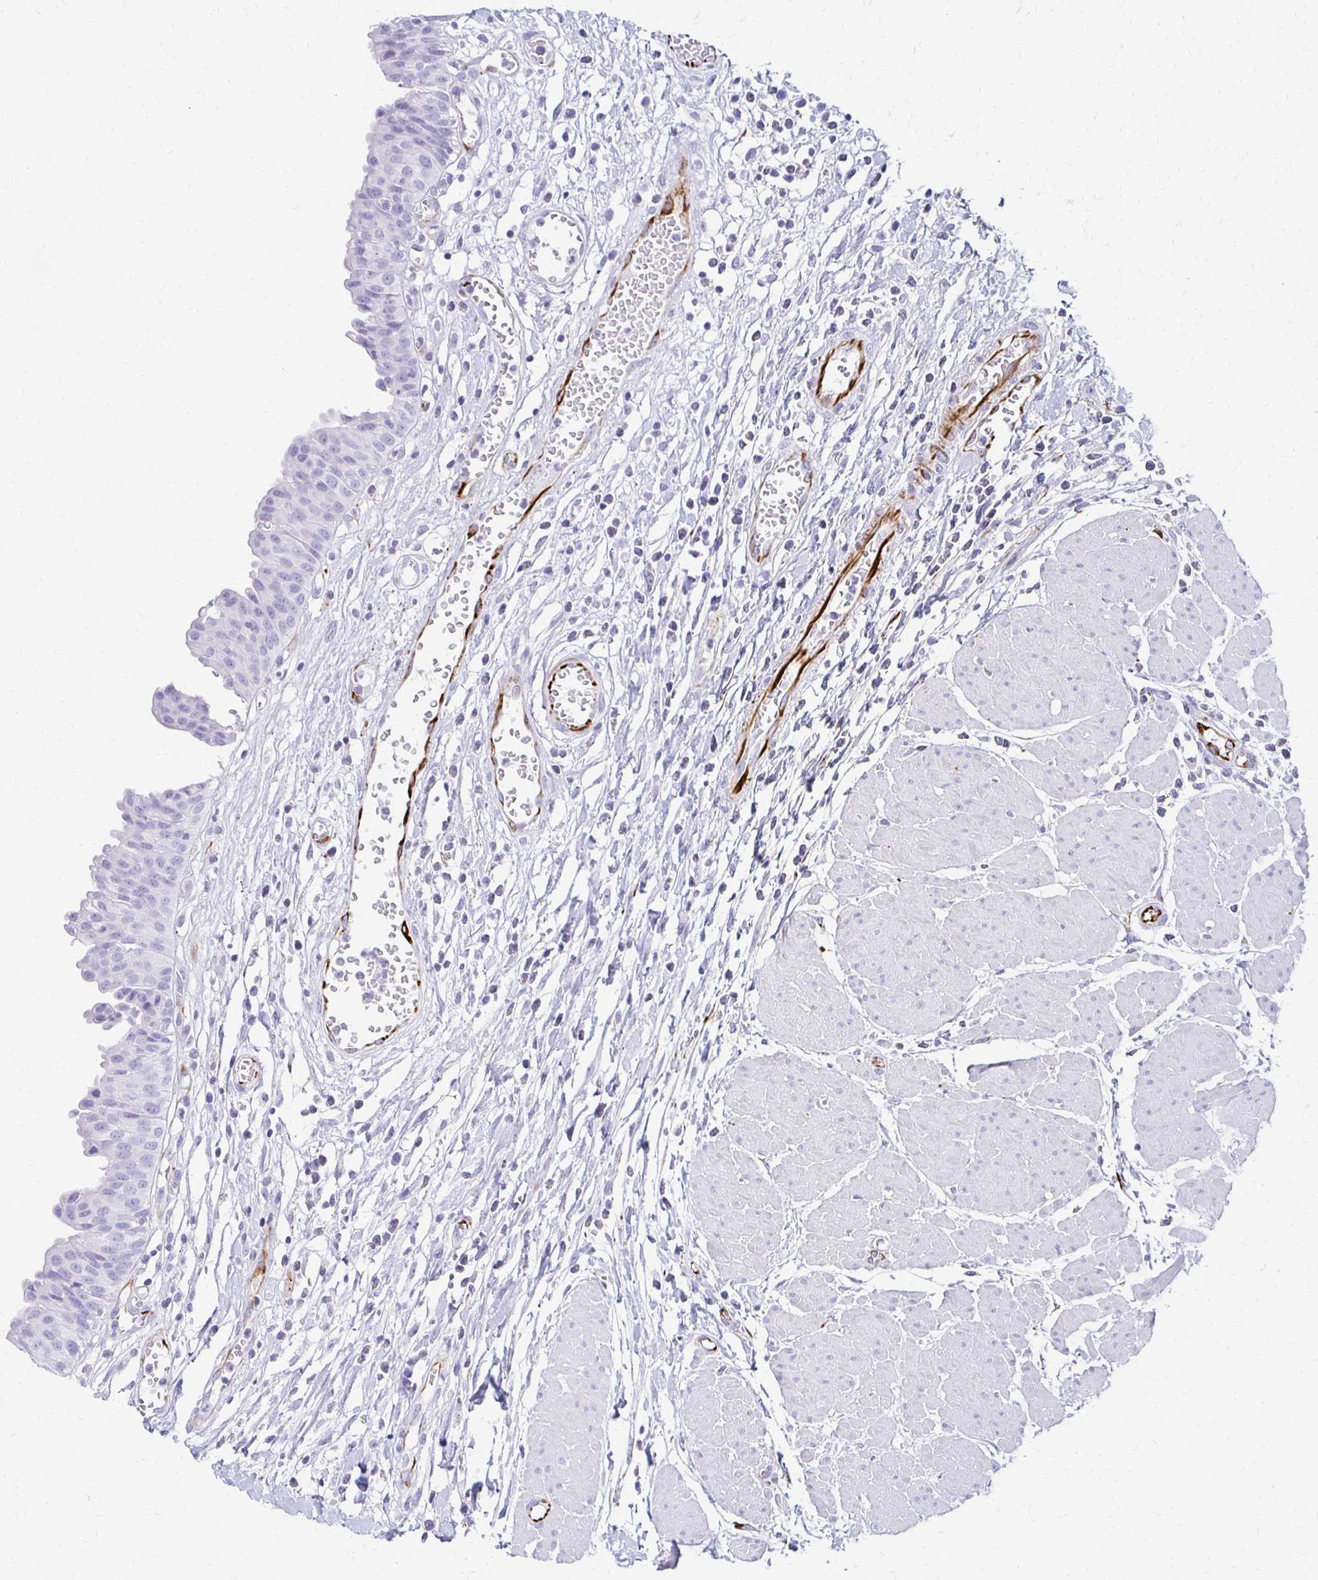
{"staining": {"intensity": "negative", "quantity": "none", "location": "none"}, "tissue": "urinary bladder", "cell_type": "Urothelial cells", "image_type": "normal", "snomed": [{"axis": "morphology", "description": "Normal tissue, NOS"}, {"axis": "topography", "description": "Urinary bladder"}], "caption": "Immunohistochemistry (IHC) photomicrograph of normal urinary bladder: human urinary bladder stained with DAB demonstrates no significant protein staining in urothelial cells.", "gene": "TMEM54", "patient": {"sex": "male", "age": 64}}